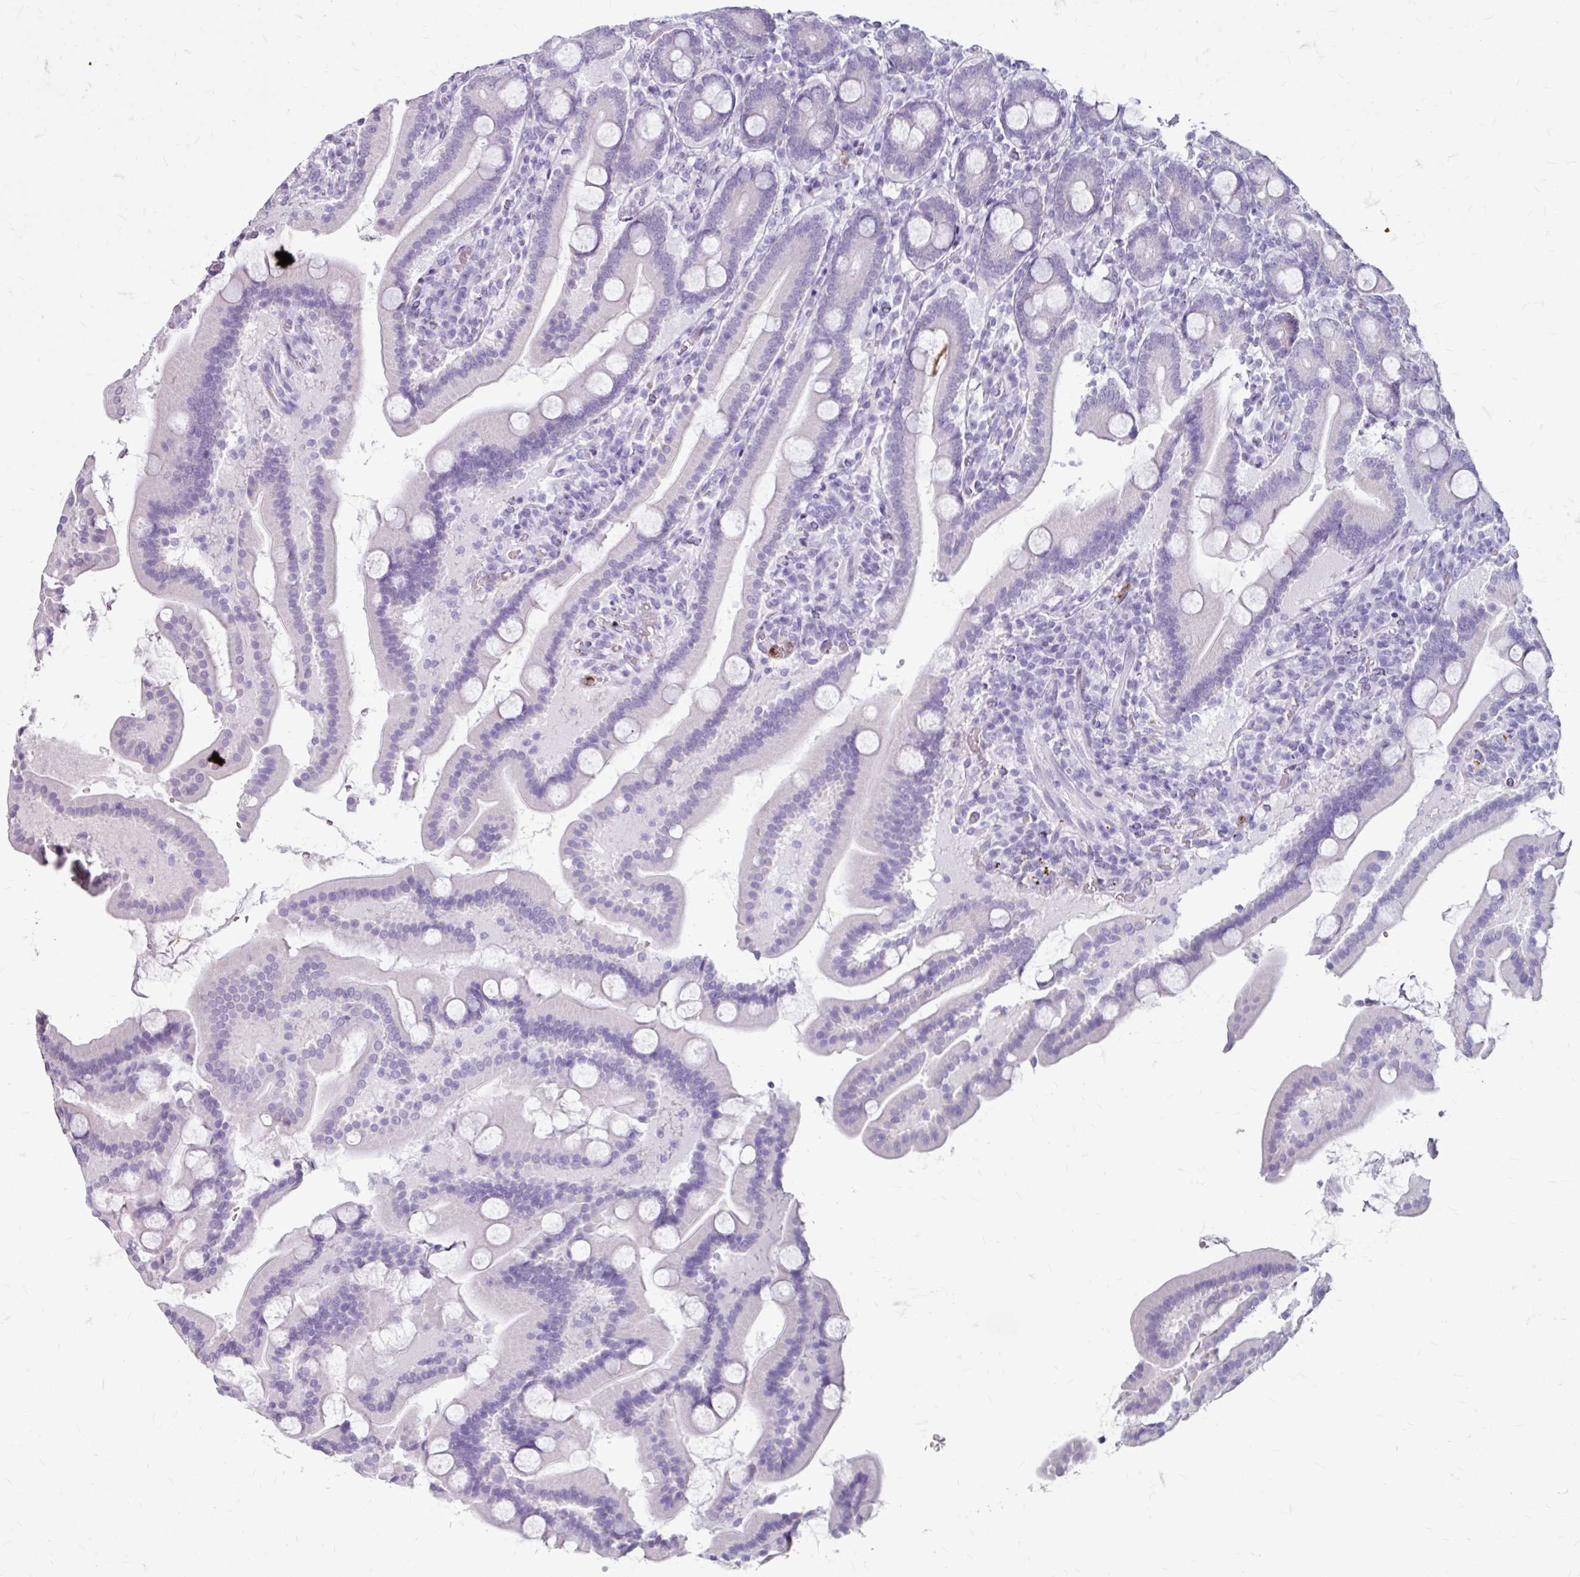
{"staining": {"intensity": "negative", "quantity": "none", "location": "none"}, "tissue": "duodenum", "cell_type": "Glandular cells", "image_type": "normal", "snomed": [{"axis": "morphology", "description": "Normal tissue, NOS"}, {"axis": "topography", "description": "Duodenum"}], "caption": "Human duodenum stained for a protein using immunohistochemistry reveals no staining in glandular cells.", "gene": "ANKRD1", "patient": {"sex": "male", "age": 55}}